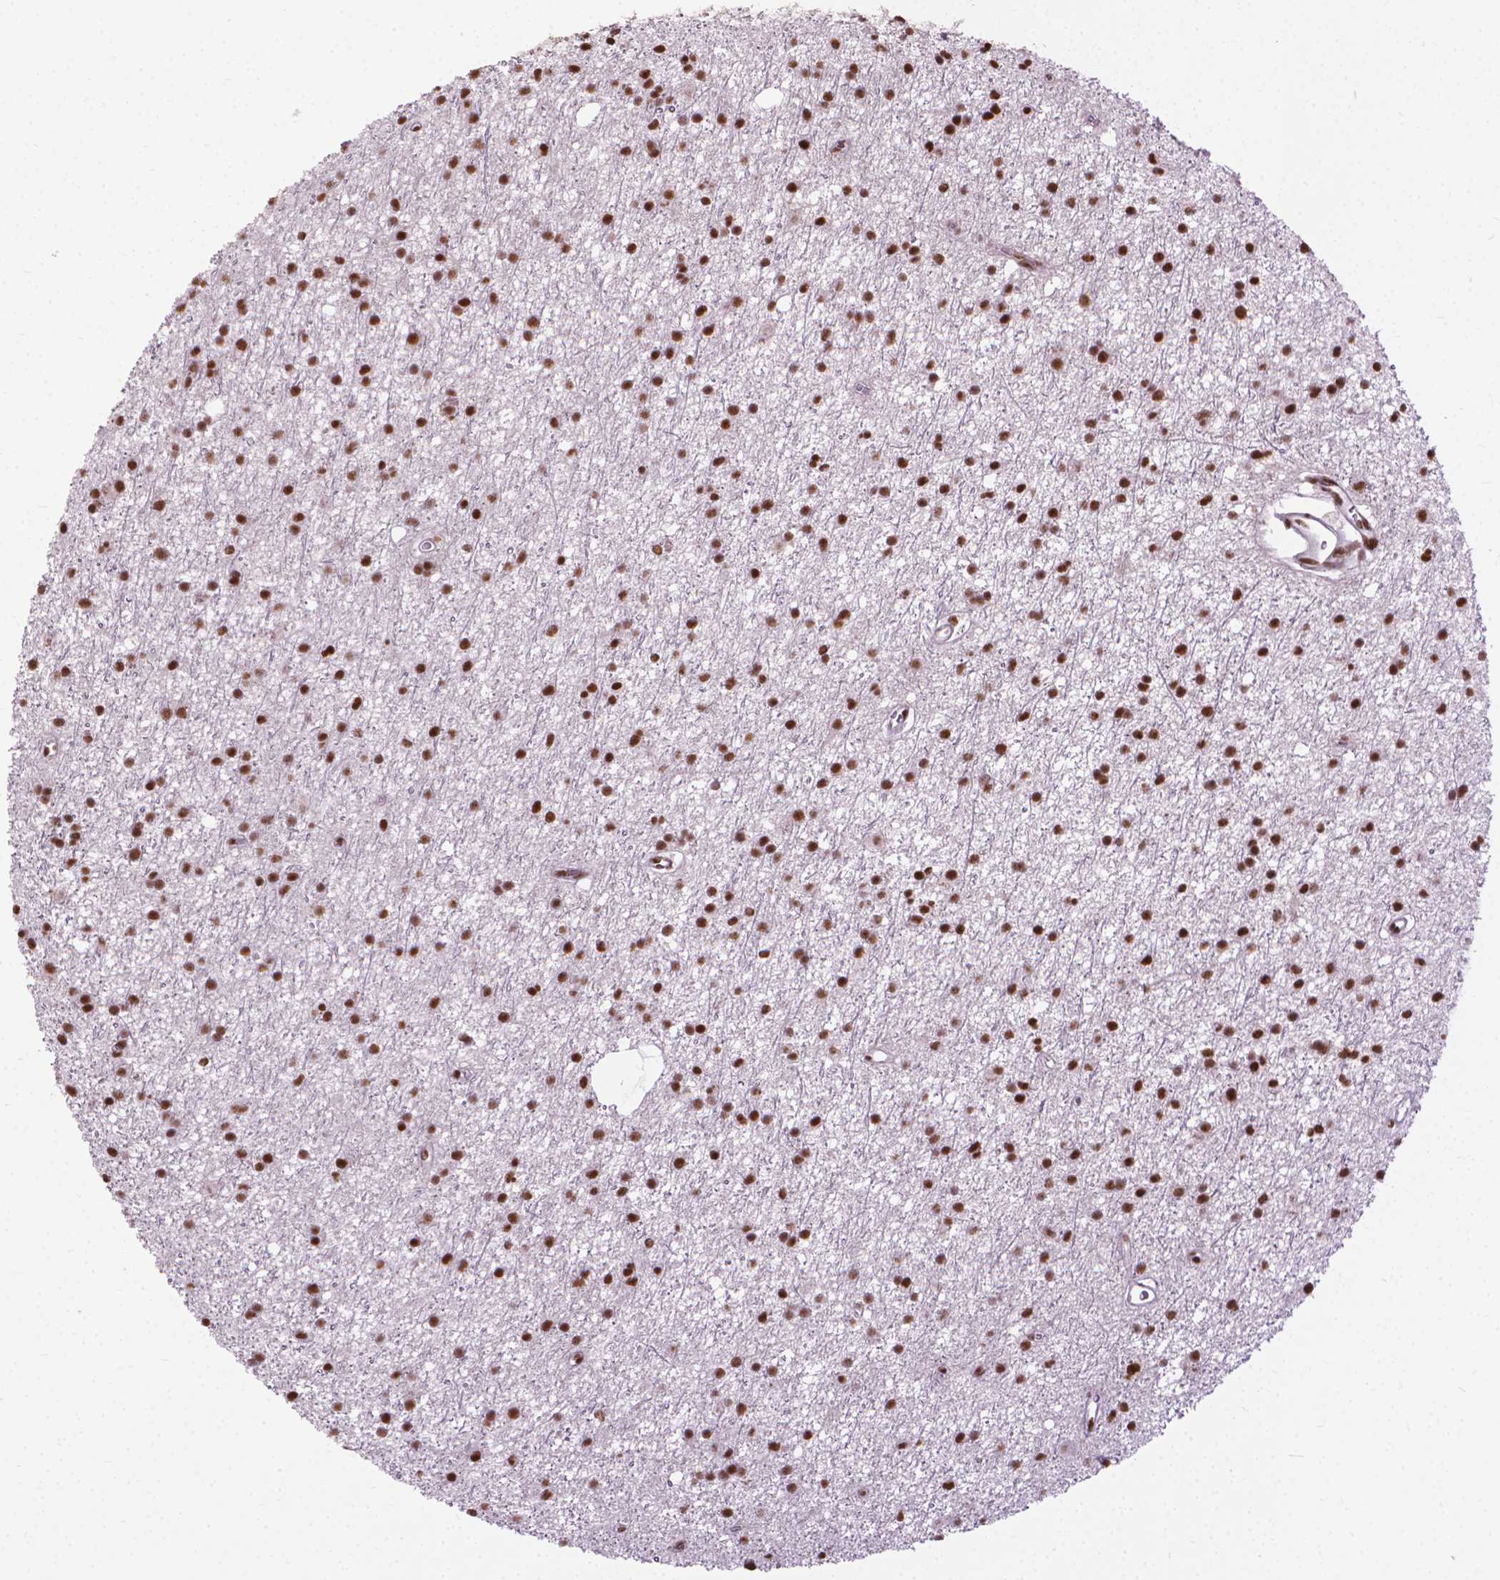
{"staining": {"intensity": "strong", "quantity": ">75%", "location": "nuclear"}, "tissue": "glioma", "cell_type": "Tumor cells", "image_type": "cancer", "snomed": [{"axis": "morphology", "description": "Glioma, malignant, Low grade"}, {"axis": "topography", "description": "Brain"}], "caption": "There is high levels of strong nuclear expression in tumor cells of malignant low-grade glioma, as demonstrated by immunohistochemical staining (brown color).", "gene": "AKAP8", "patient": {"sex": "male", "age": 27}}